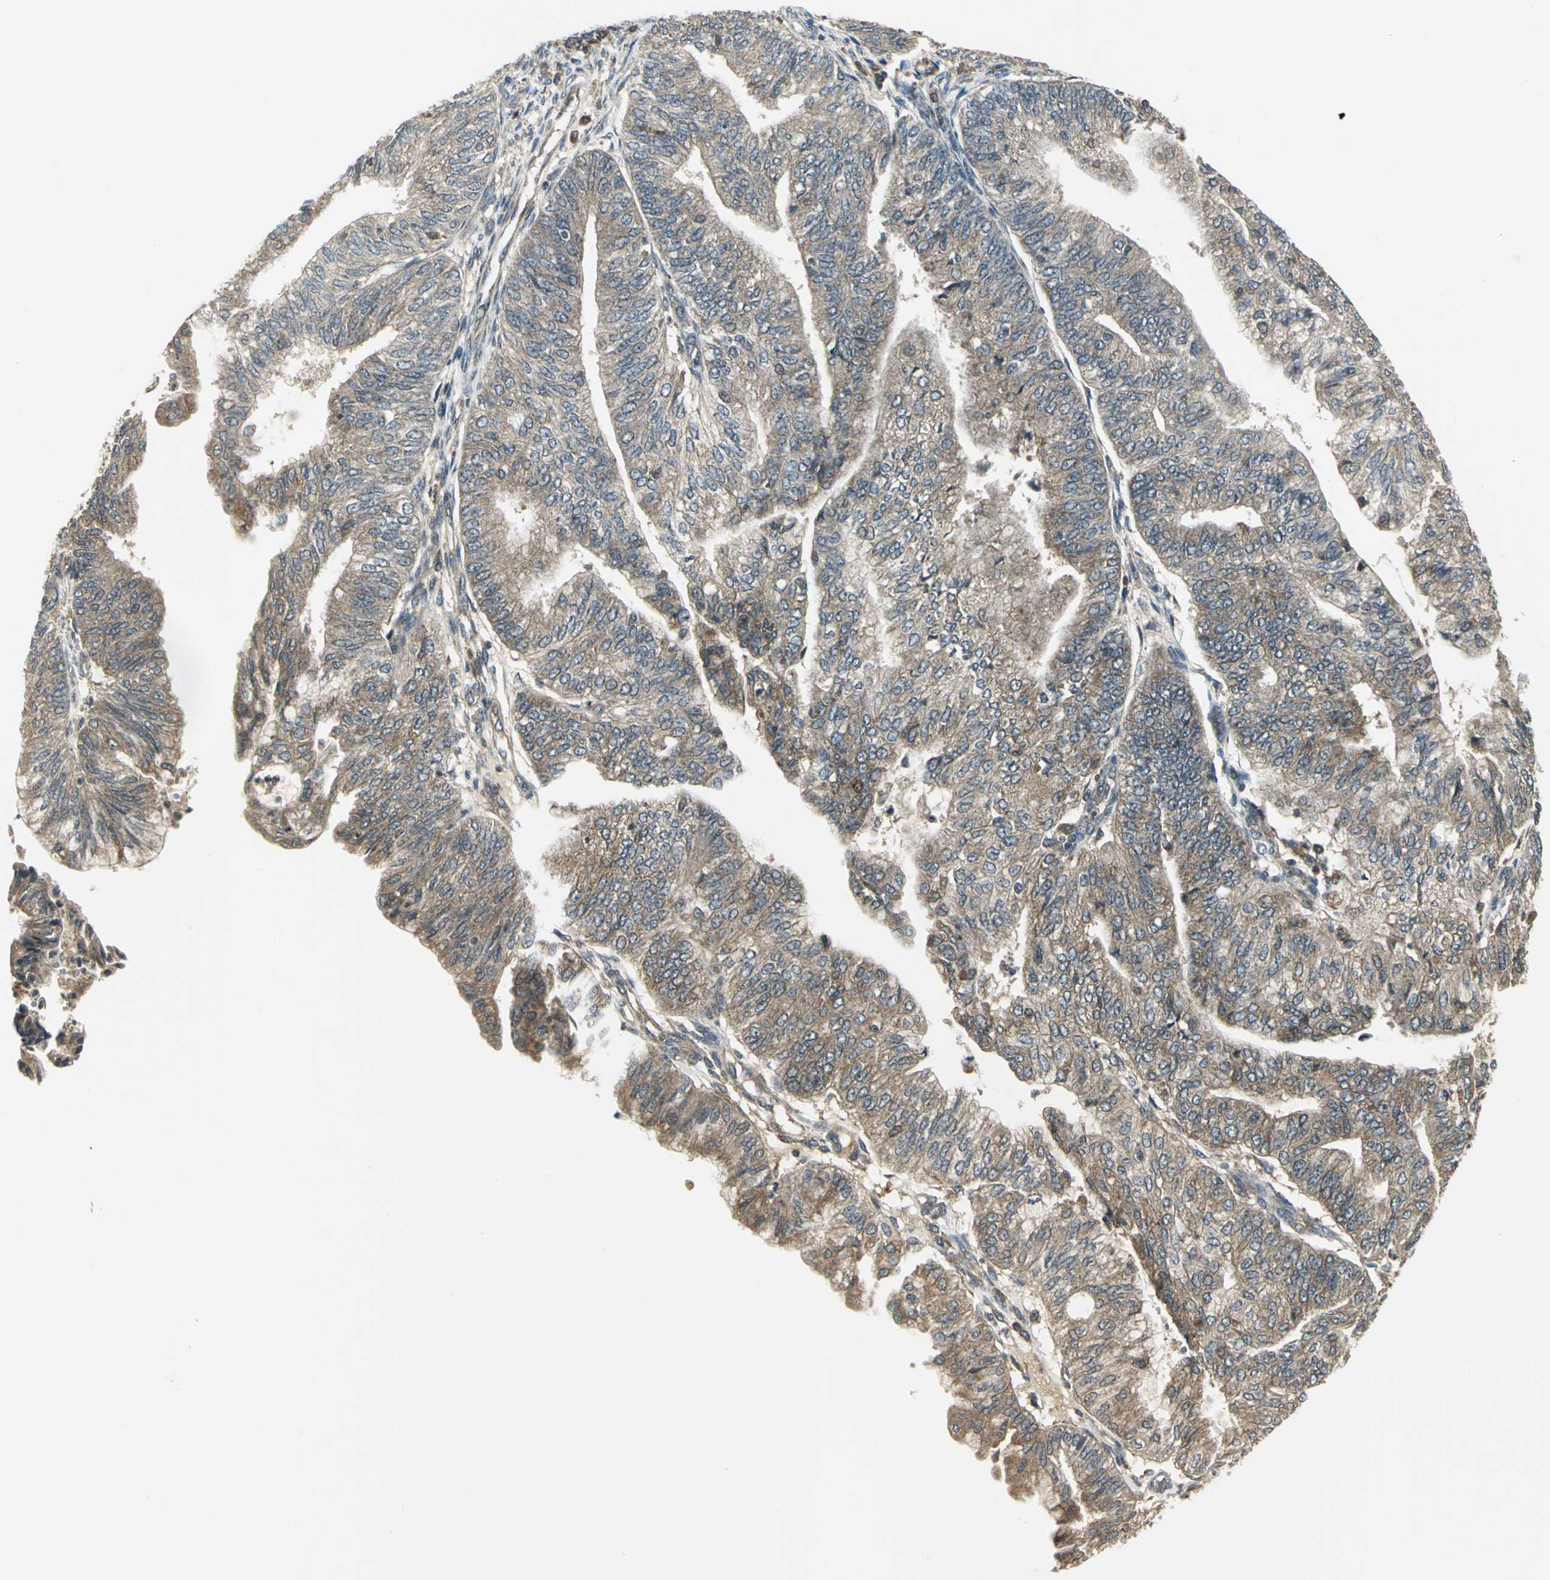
{"staining": {"intensity": "moderate", "quantity": ">75%", "location": "cytoplasmic/membranous"}, "tissue": "endometrial cancer", "cell_type": "Tumor cells", "image_type": "cancer", "snomed": [{"axis": "morphology", "description": "Adenocarcinoma, NOS"}, {"axis": "topography", "description": "Endometrium"}], "caption": "DAB (3,3'-diaminobenzidine) immunohistochemical staining of human endometrial adenocarcinoma reveals moderate cytoplasmic/membranous protein staining in approximately >75% of tumor cells.", "gene": "MAPK8IP3", "patient": {"sex": "female", "age": 59}}